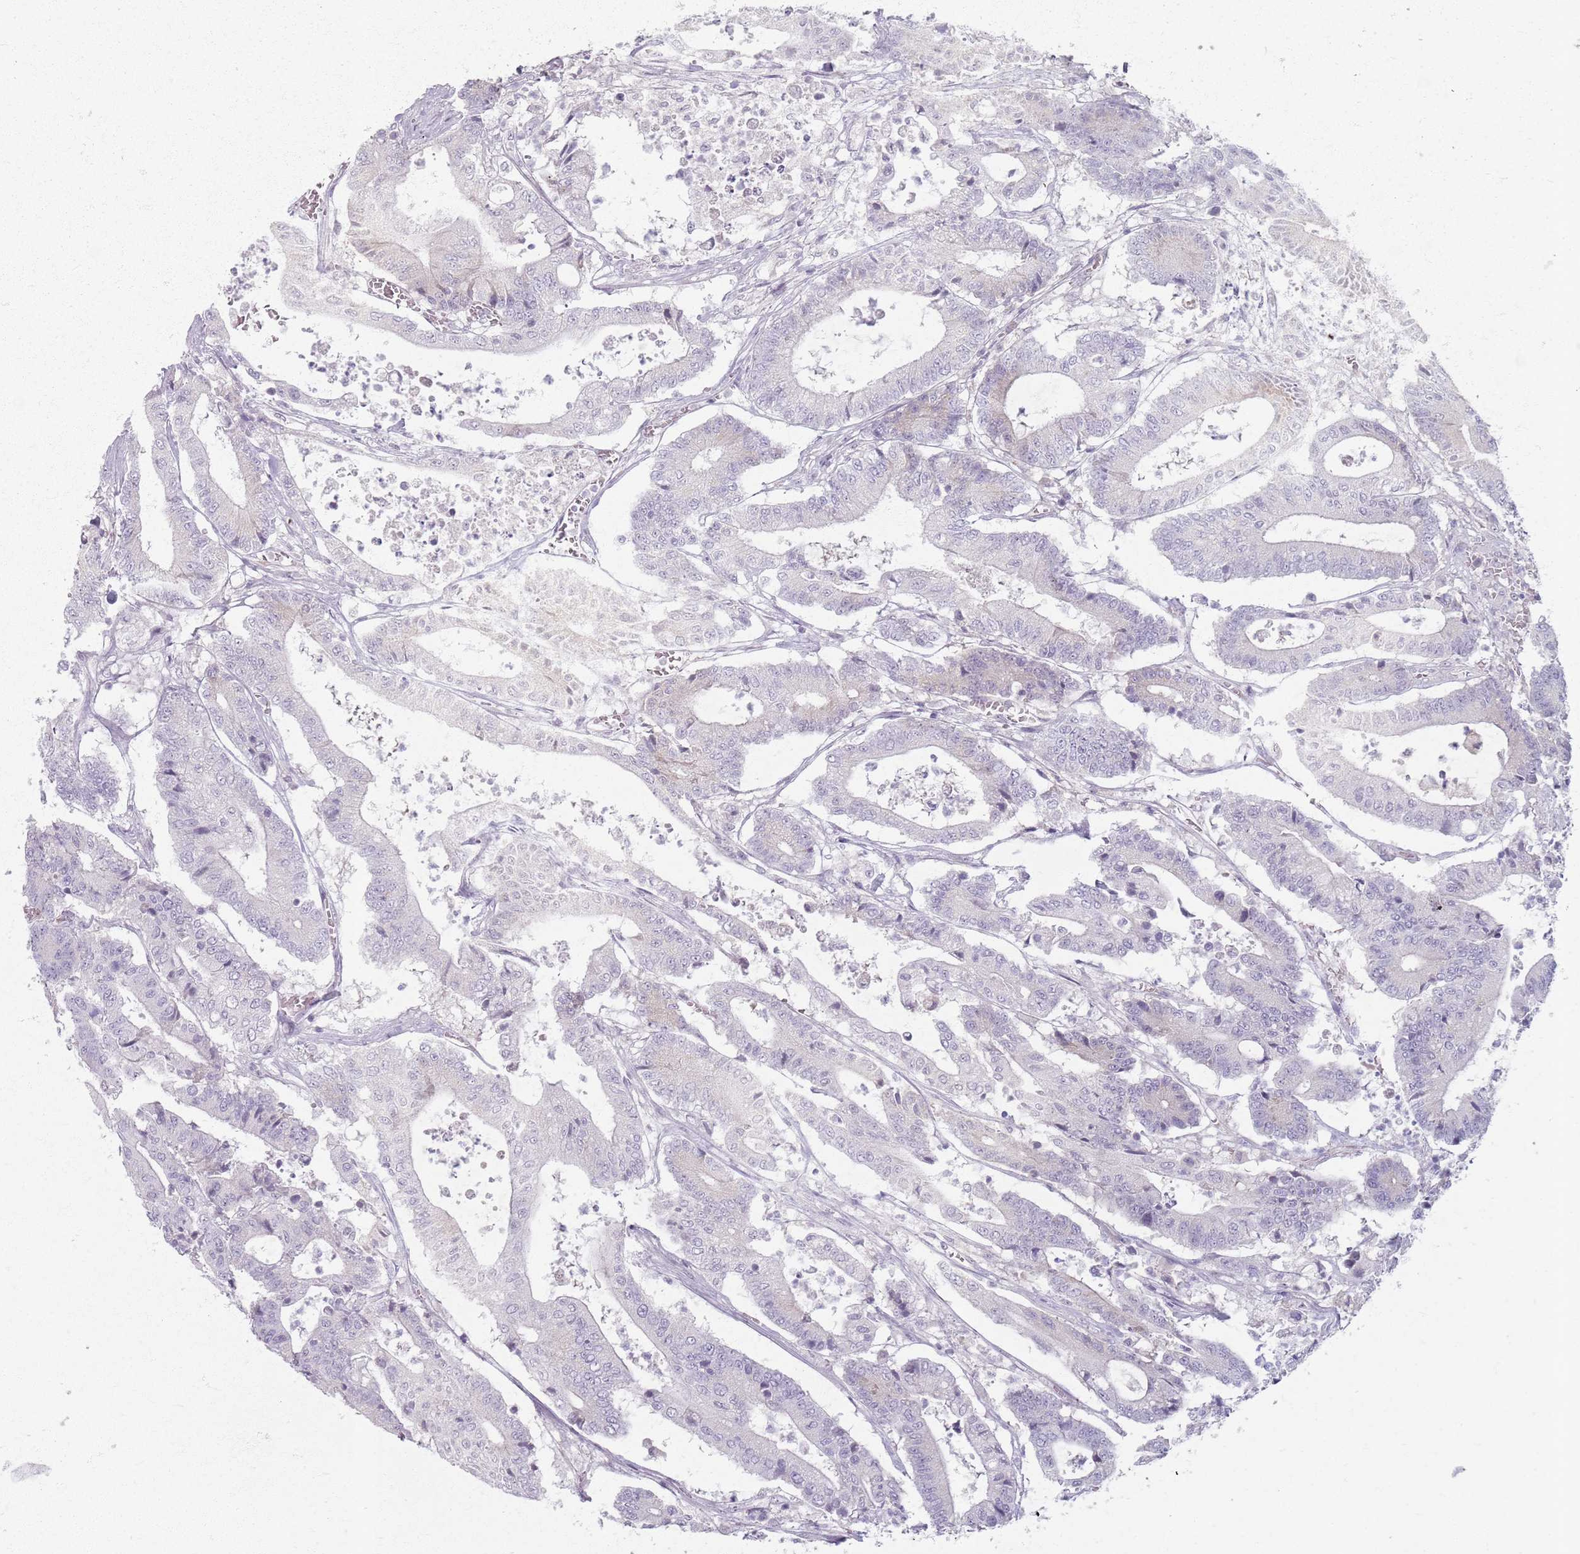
{"staining": {"intensity": "negative", "quantity": "none", "location": "none"}, "tissue": "colorectal cancer", "cell_type": "Tumor cells", "image_type": "cancer", "snomed": [{"axis": "morphology", "description": "Adenocarcinoma, NOS"}, {"axis": "topography", "description": "Colon"}], "caption": "DAB (3,3'-diaminobenzidine) immunohistochemical staining of human colorectal cancer demonstrates no significant staining in tumor cells.", "gene": "CRIPT", "patient": {"sex": "female", "age": 84}}